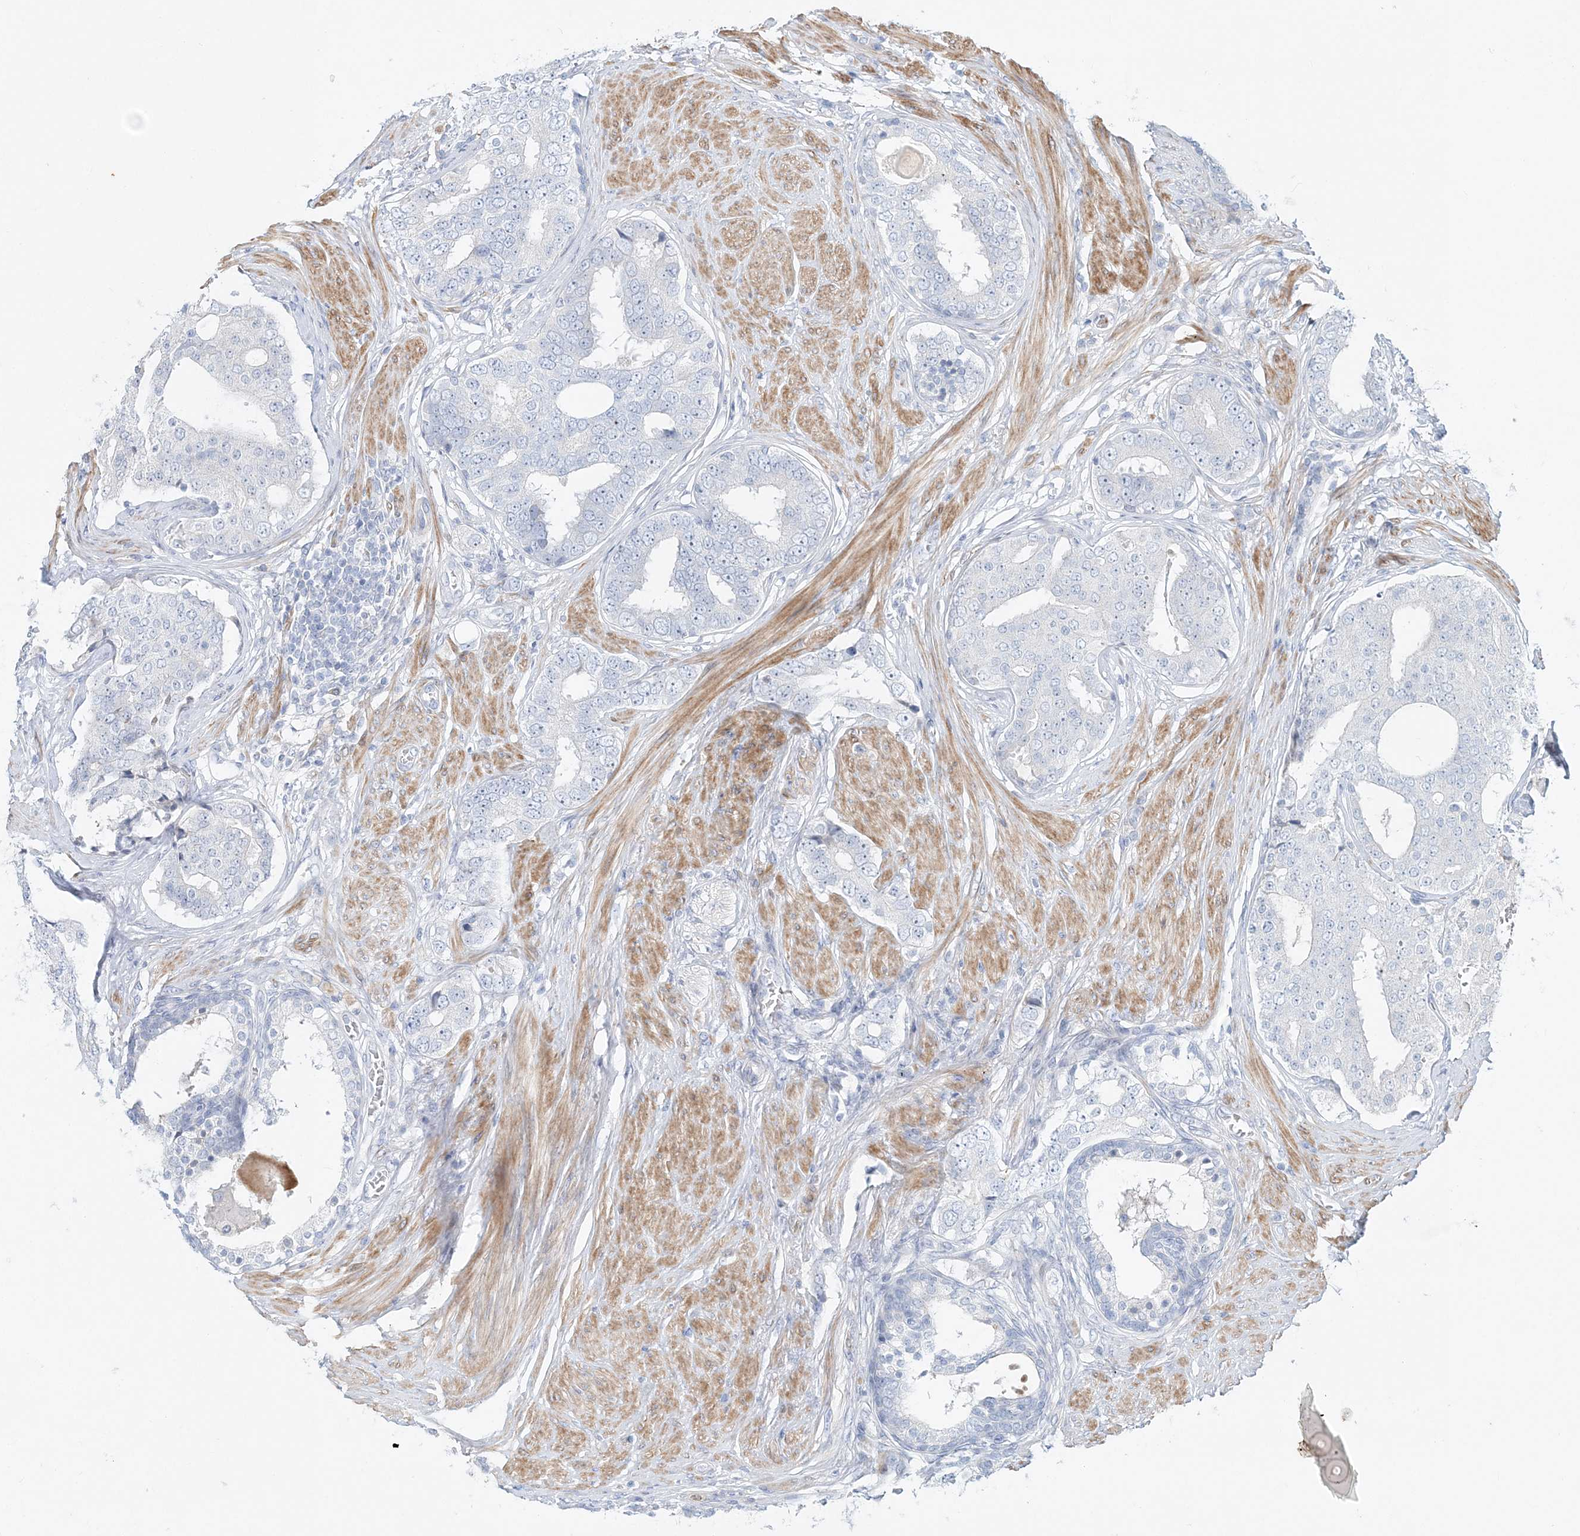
{"staining": {"intensity": "negative", "quantity": "none", "location": "none"}, "tissue": "prostate cancer", "cell_type": "Tumor cells", "image_type": "cancer", "snomed": [{"axis": "morphology", "description": "Adenocarcinoma, High grade"}, {"axis": "topography", "description": "Prostate"}], "caption": "This is a image of immunohistochemistry staining of prostate cancer (high-grade adenocarcinoma), which shows no staining in tumor cells.", "gene": "DNAH5", "patient": {"sex": "male", "age": 56}}